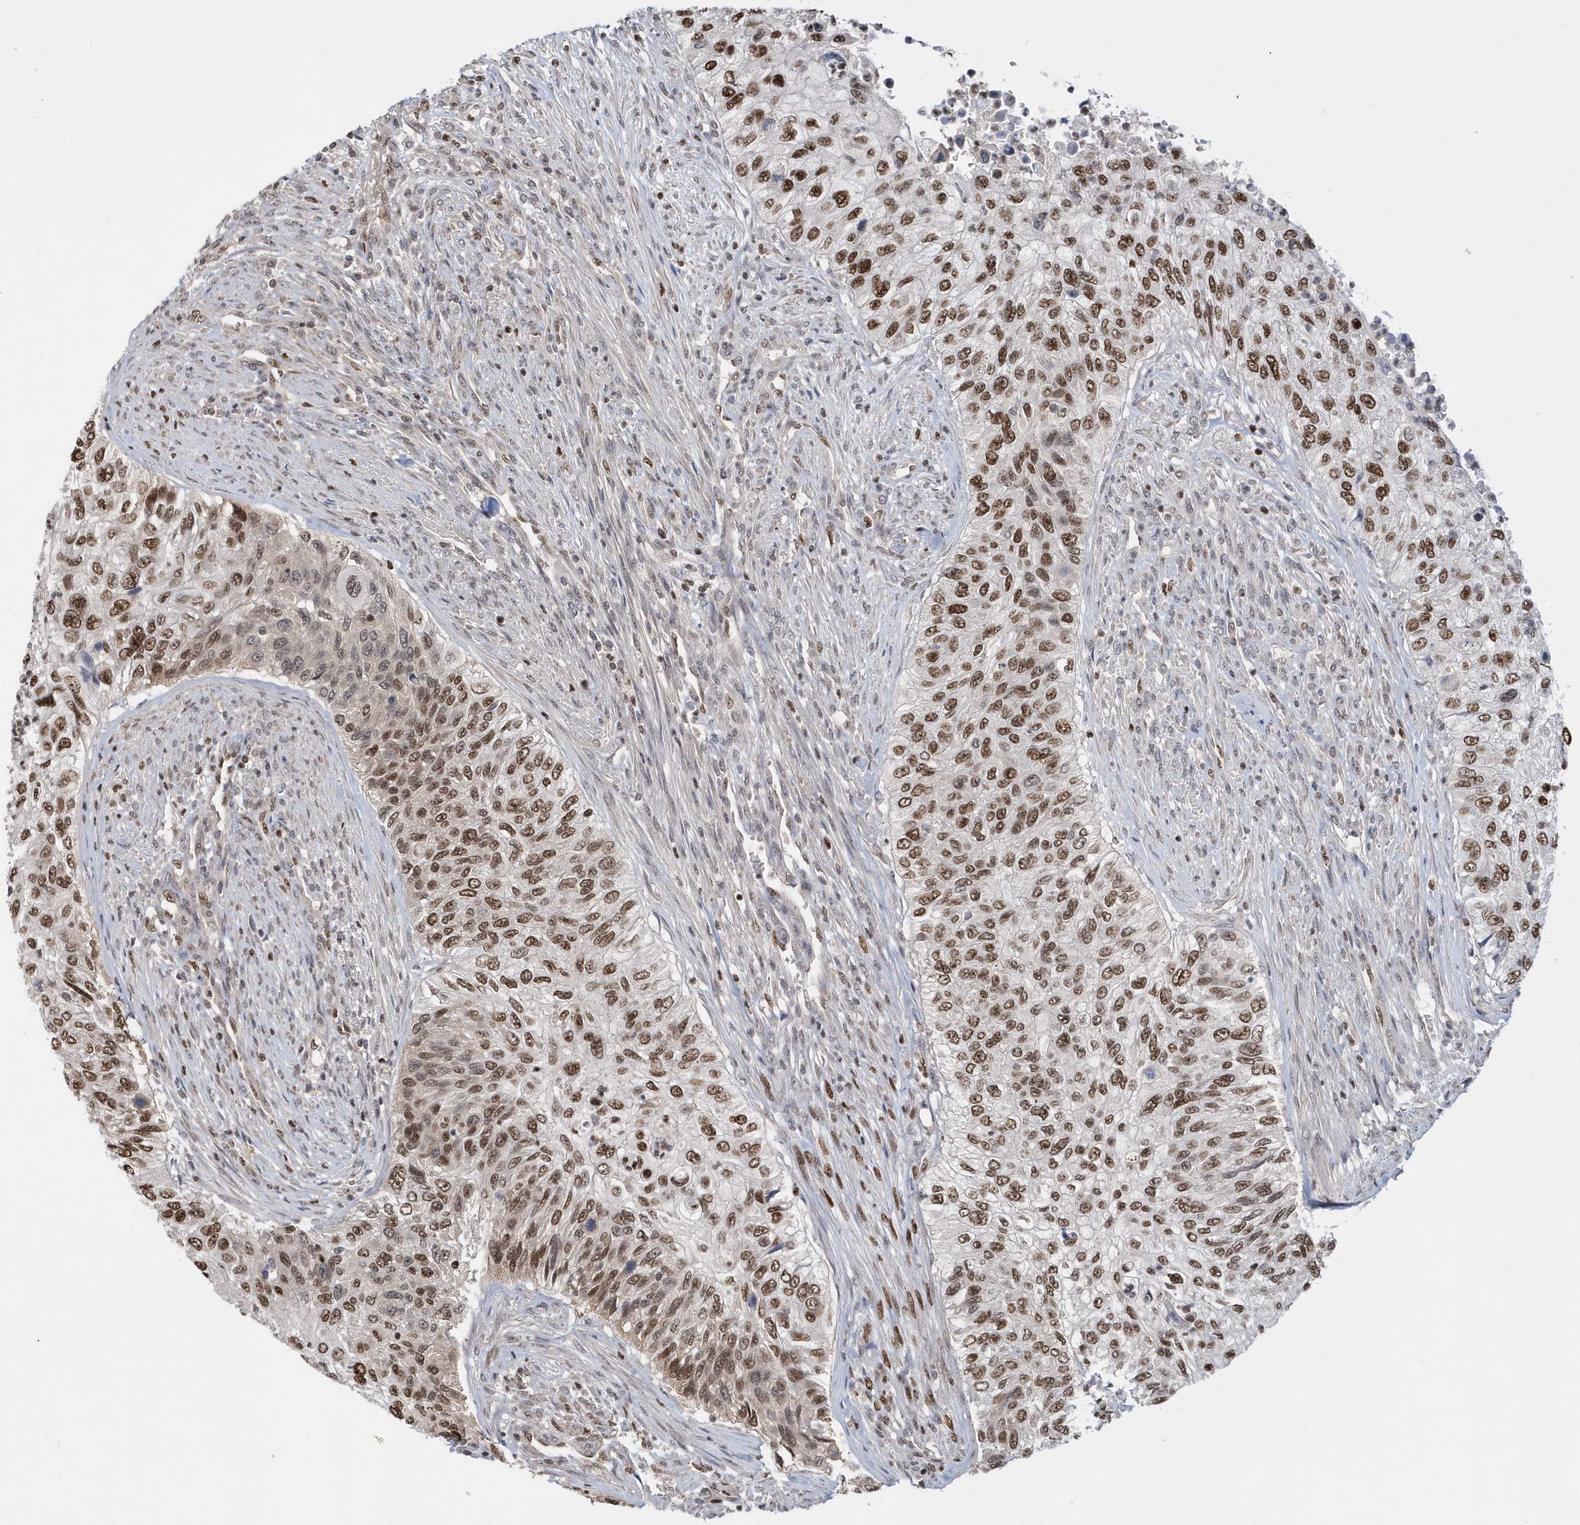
{"staining": {"intensity": "strong", "quantity": ">75%", "location": "nuclear"}, "tissue": "urothelial cancer", "cell_type": "Tumor cells", "image_type": "cancer", "snomed": [{"axis": "morphology", "description": "Urothelial carcinoma, High grade"}, {"axis": "topography", "description": "Urinary bladder"}], "caption": "The photomicrograph displays immunohistochemical staining of urothelial cancer. There is strong nuclear staining is seen in approximately >75% of tumor cells.", "gene": "SUMO2", "patient": {"sex": "female", "age": 60}}